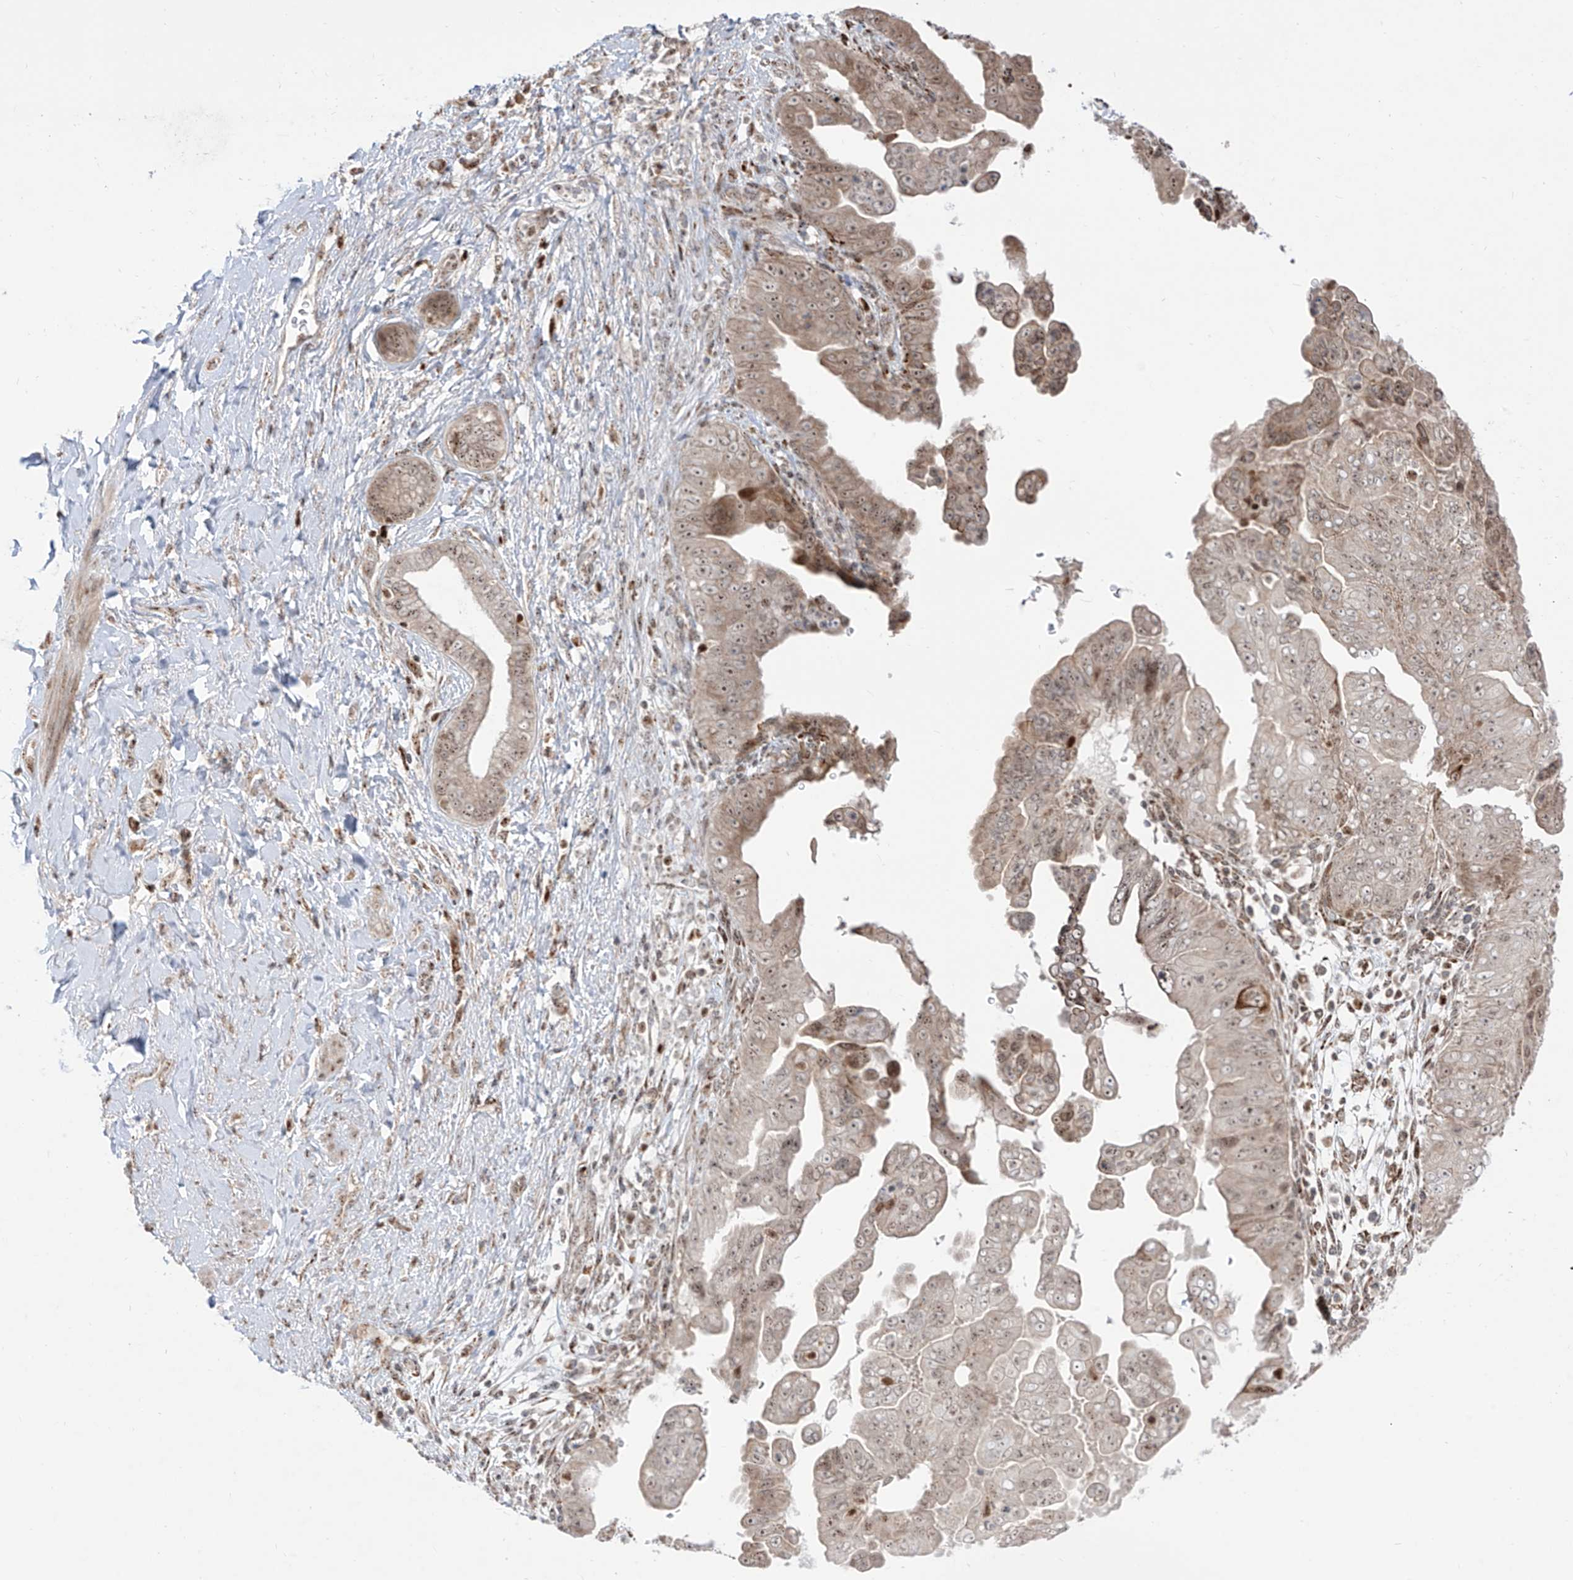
{"staining": {"intensity": "weak", "quantity": ">75%", "location": "cytoplasmic/membranous,nuclear"}, "tissue": "pancreatic cancer", "cell_type": "Tumor cells", "image_type": "cancer", "snomed": [{"axis": "morphology", "description": "Adenocarcinoma, NOS"}, {"axis": "topography", "description": "Pancreas"}], "caption": "Tumor cells exhibit weak cytoplasmic/membranous and nuclear staining in approximately >75% of cells in pancreatic cancer. The staining was performed using DAB (3,3'-diaminobenzidine) to visualize the protein expression in brown, while the nuclei were stained in blue with hematoxylin (Magnification: 20x).", "gene": "ZBTB8A", "patient": {"sex": "female", "age": 78}}